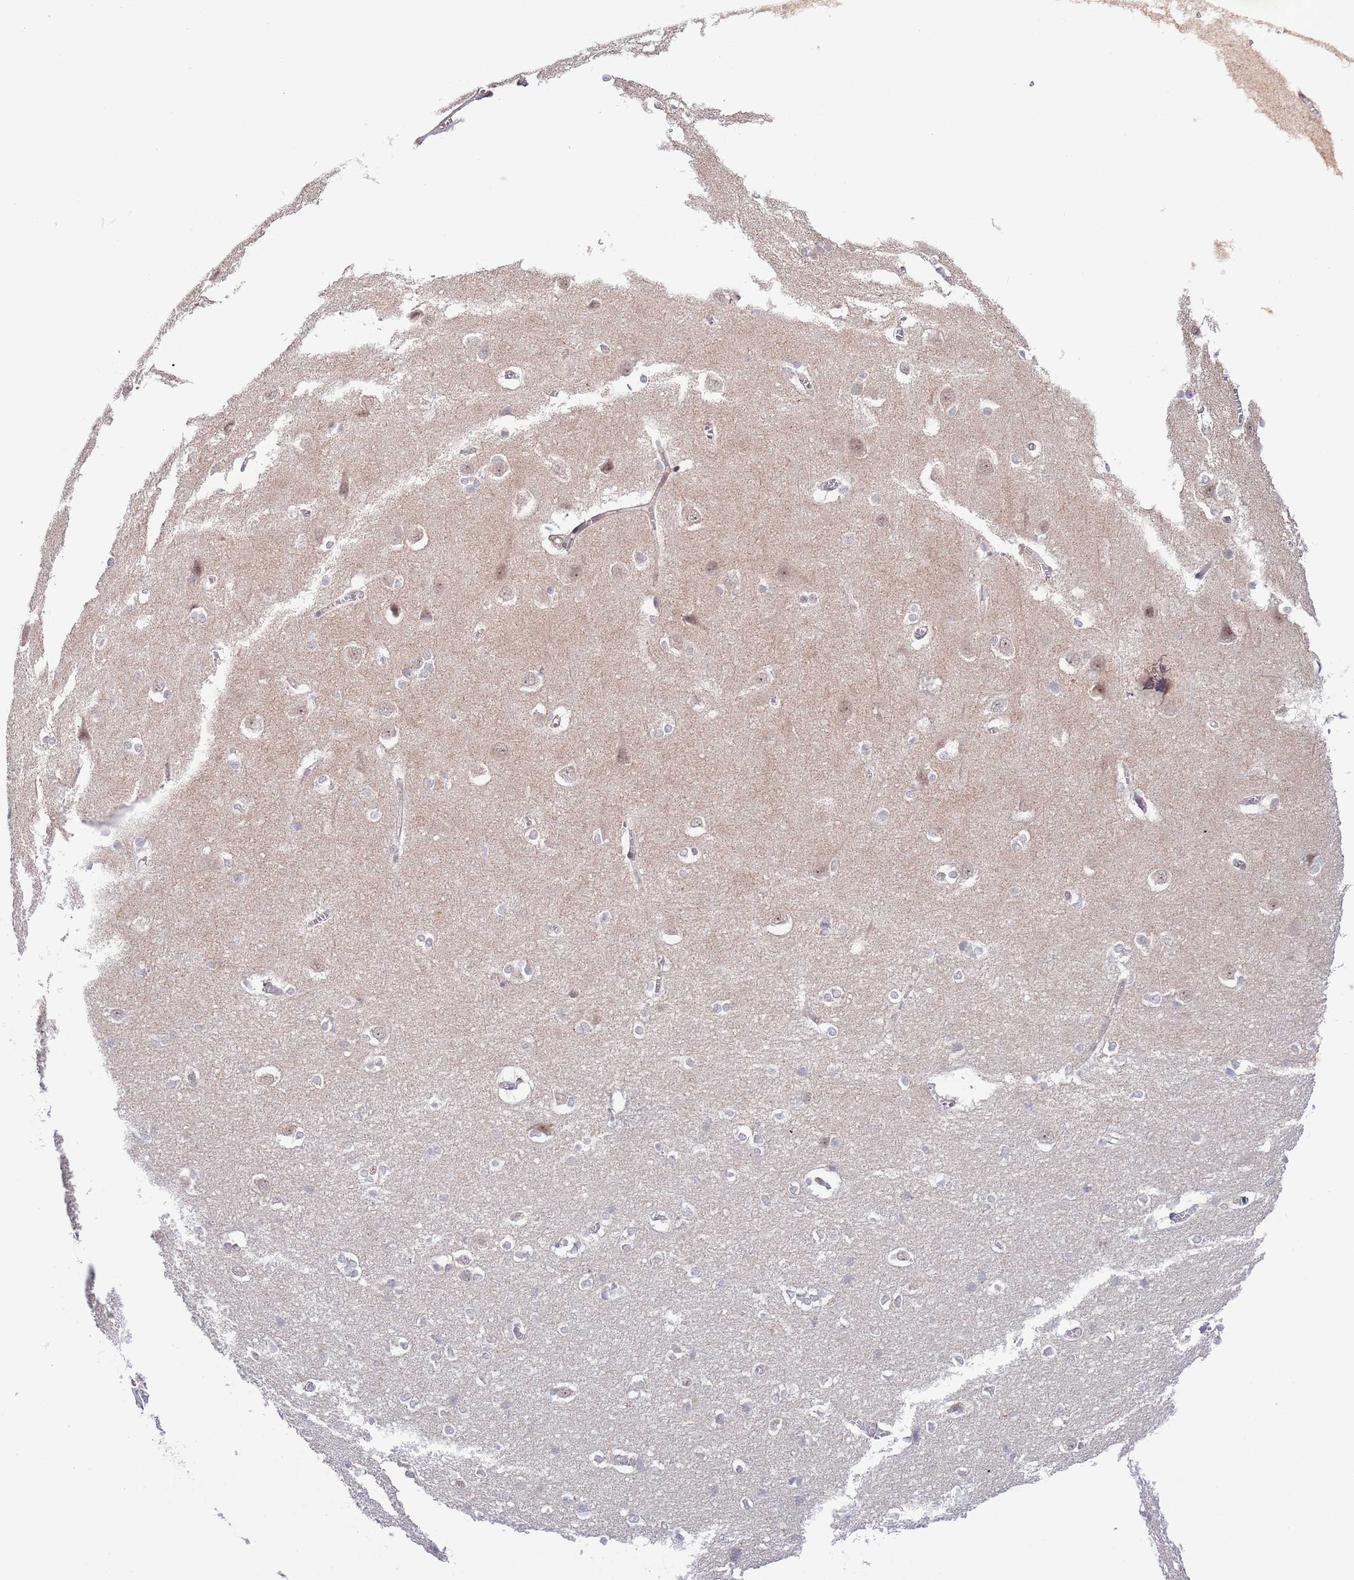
{"staining": {"intensity": "negative", "quantity": "none", "location": "none"}, "tissue": "cerebral cortex", "cell_type": "Endothelial cells", "image_type": "normal", "snomed": [{"axis": "morphology", "description": "Normal tissue, NOS"}, {"axis": "topography", "description": "Cerebral cortex"}], "caption": "DAB (3,3'-diaminobenzidine) immunohistochemical staining of unremarkable human cerebral cortex demonstrates no significant staining in endothelial cells. The staining is performed using DAB brown chromogen with nuclei counter-stained in using hematoxylin.", "gene": "PRR16", "patient": {"sex": "male", "age": 37}}